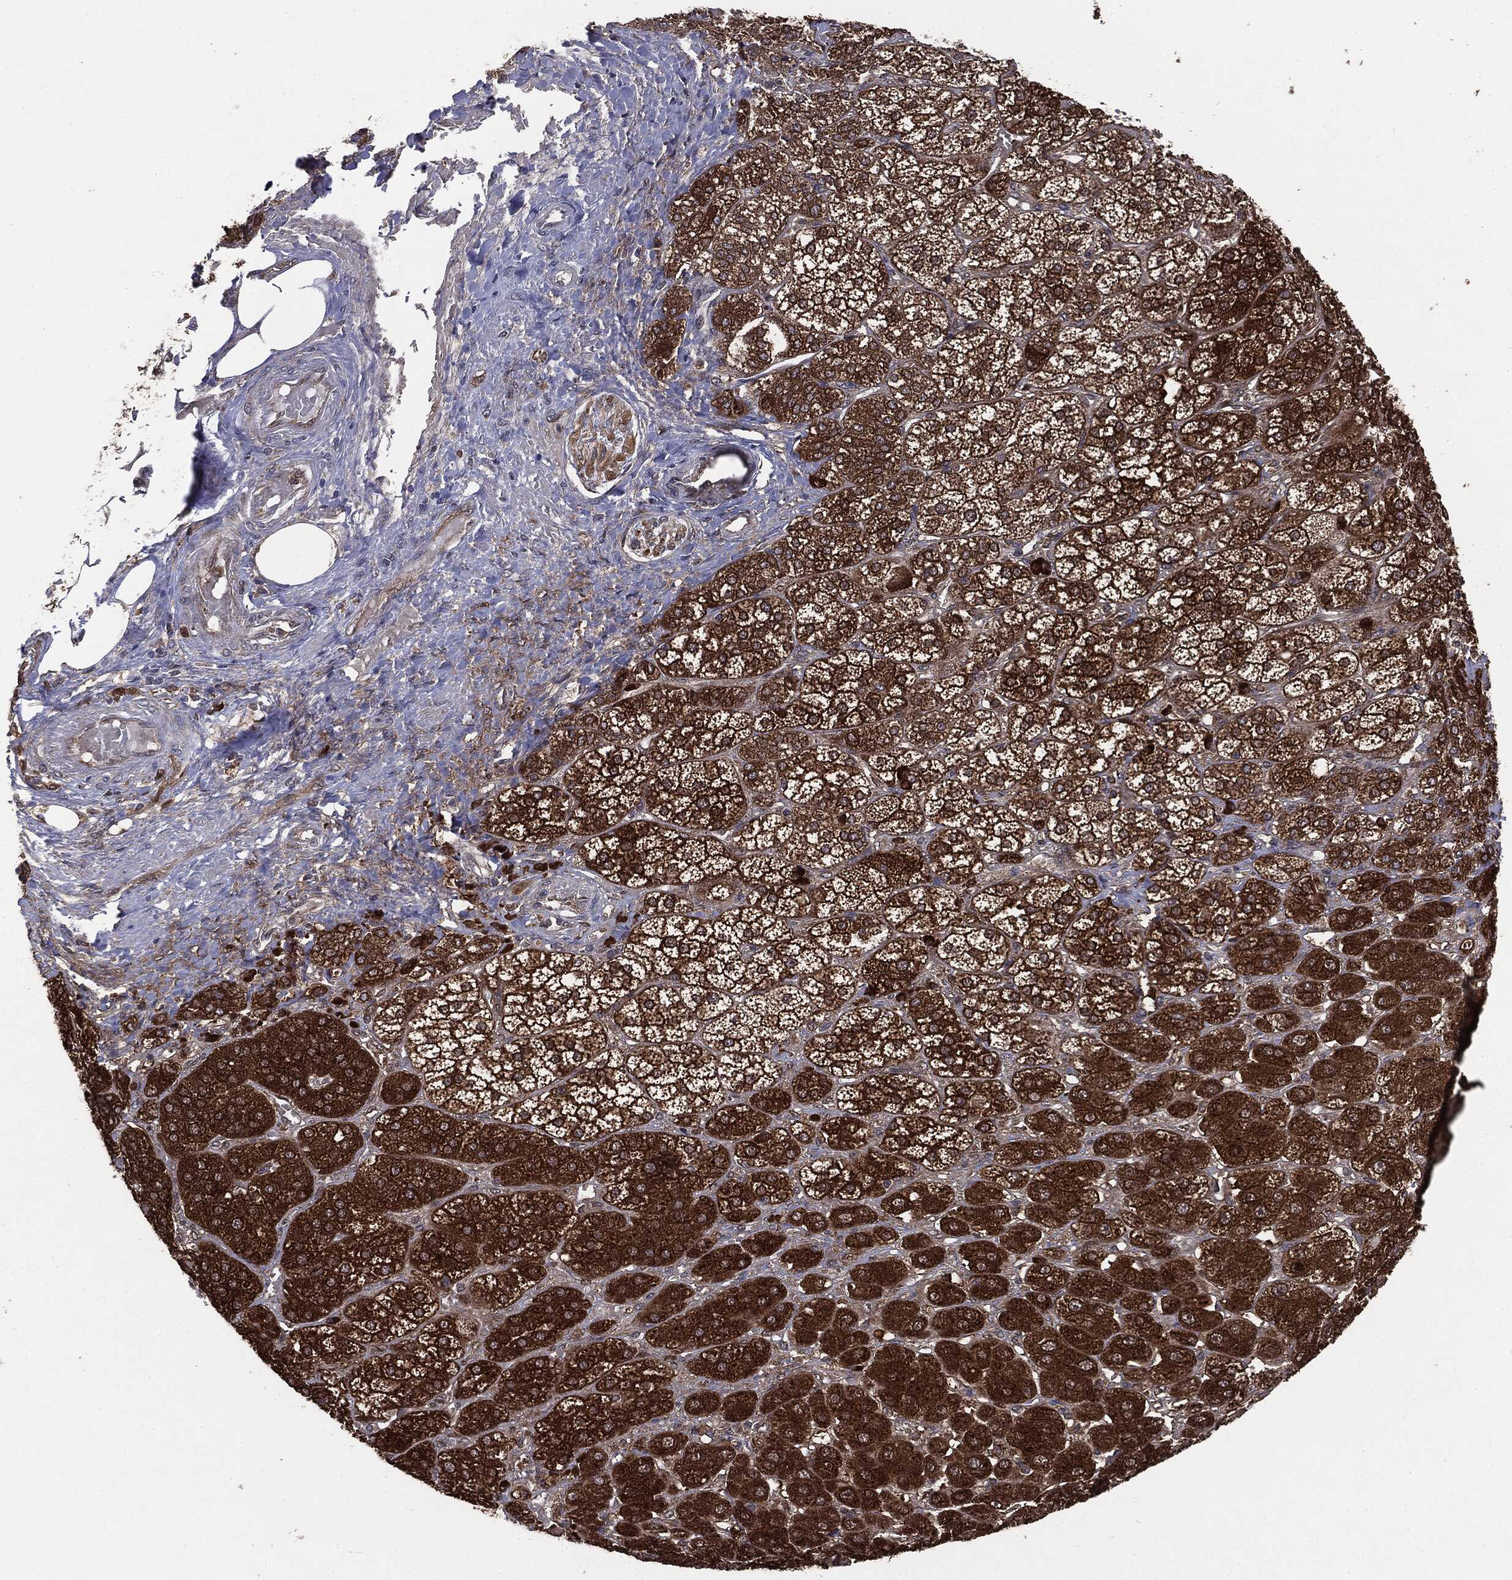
{"staining": {"intensity": "strong", "quantity": ">75%", "location": "cytoplasmic/membranous"}, "tissue": "adrenal gland", "cell_type": "Glandular cells", "image_type": "normal", "snomed": [{"axis": "morphology", "description": "Normal tissue, NOS"}, {"axis": "topography", "description": "Adrenal gland"}], "caption": "High-magnification brightfield microscopy of benign adrenal gland stained with DAB (brown) and counterstained with hematoxylin (blue). glandular cells exhibit strong cytoplasmic/membranous positivity is identified in about>75% of cells. (Stains: DAB (3,3'-diaminobenzidine) in brown, nuclei in blue, Microscopy: brightfield microscopy at high magnification).", "gene": "NME1", "patient": {"sex": "male", "age": 70}}